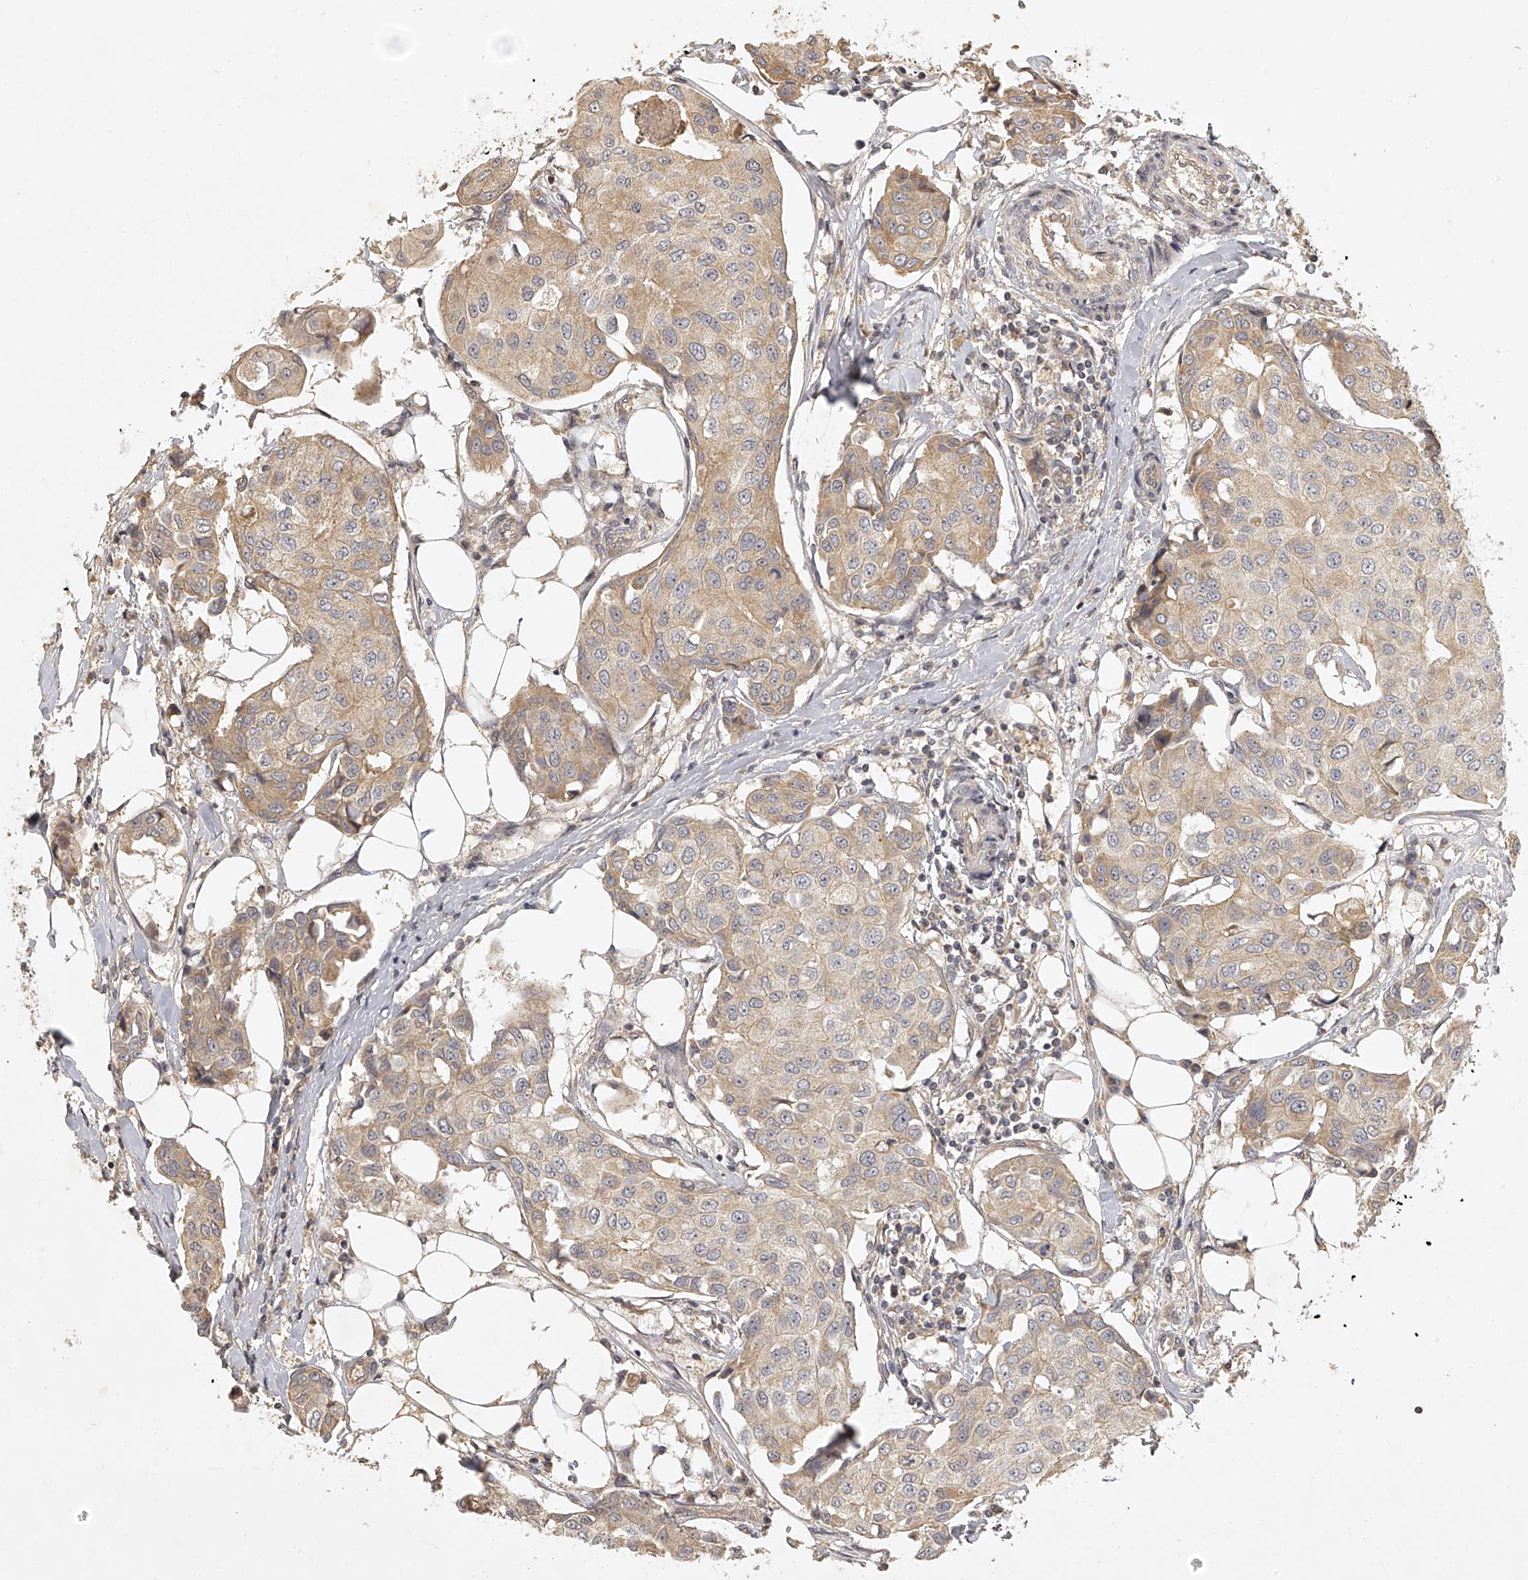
{"staining": {"intensity": "weak", "quantity": "25%-75%", "location": "cytoplasmic/membranous"}, "tissue": "breast cancer", "cell_type": "Tumor cells", "image_type": "cancer", "snomed": [{"axis": "morphology", "description": "Duct carcinoma"}, {"axis": "topography", "description": "Breast"}], "caption": "This is a histology image of immunohistochemistry (IHC) staining of breast cancer, which shows weak staining in the cytoplasmic/membranous of tumor cells.", "gene": "NFS1", "patient": {"sex": "female", "age": 80}}